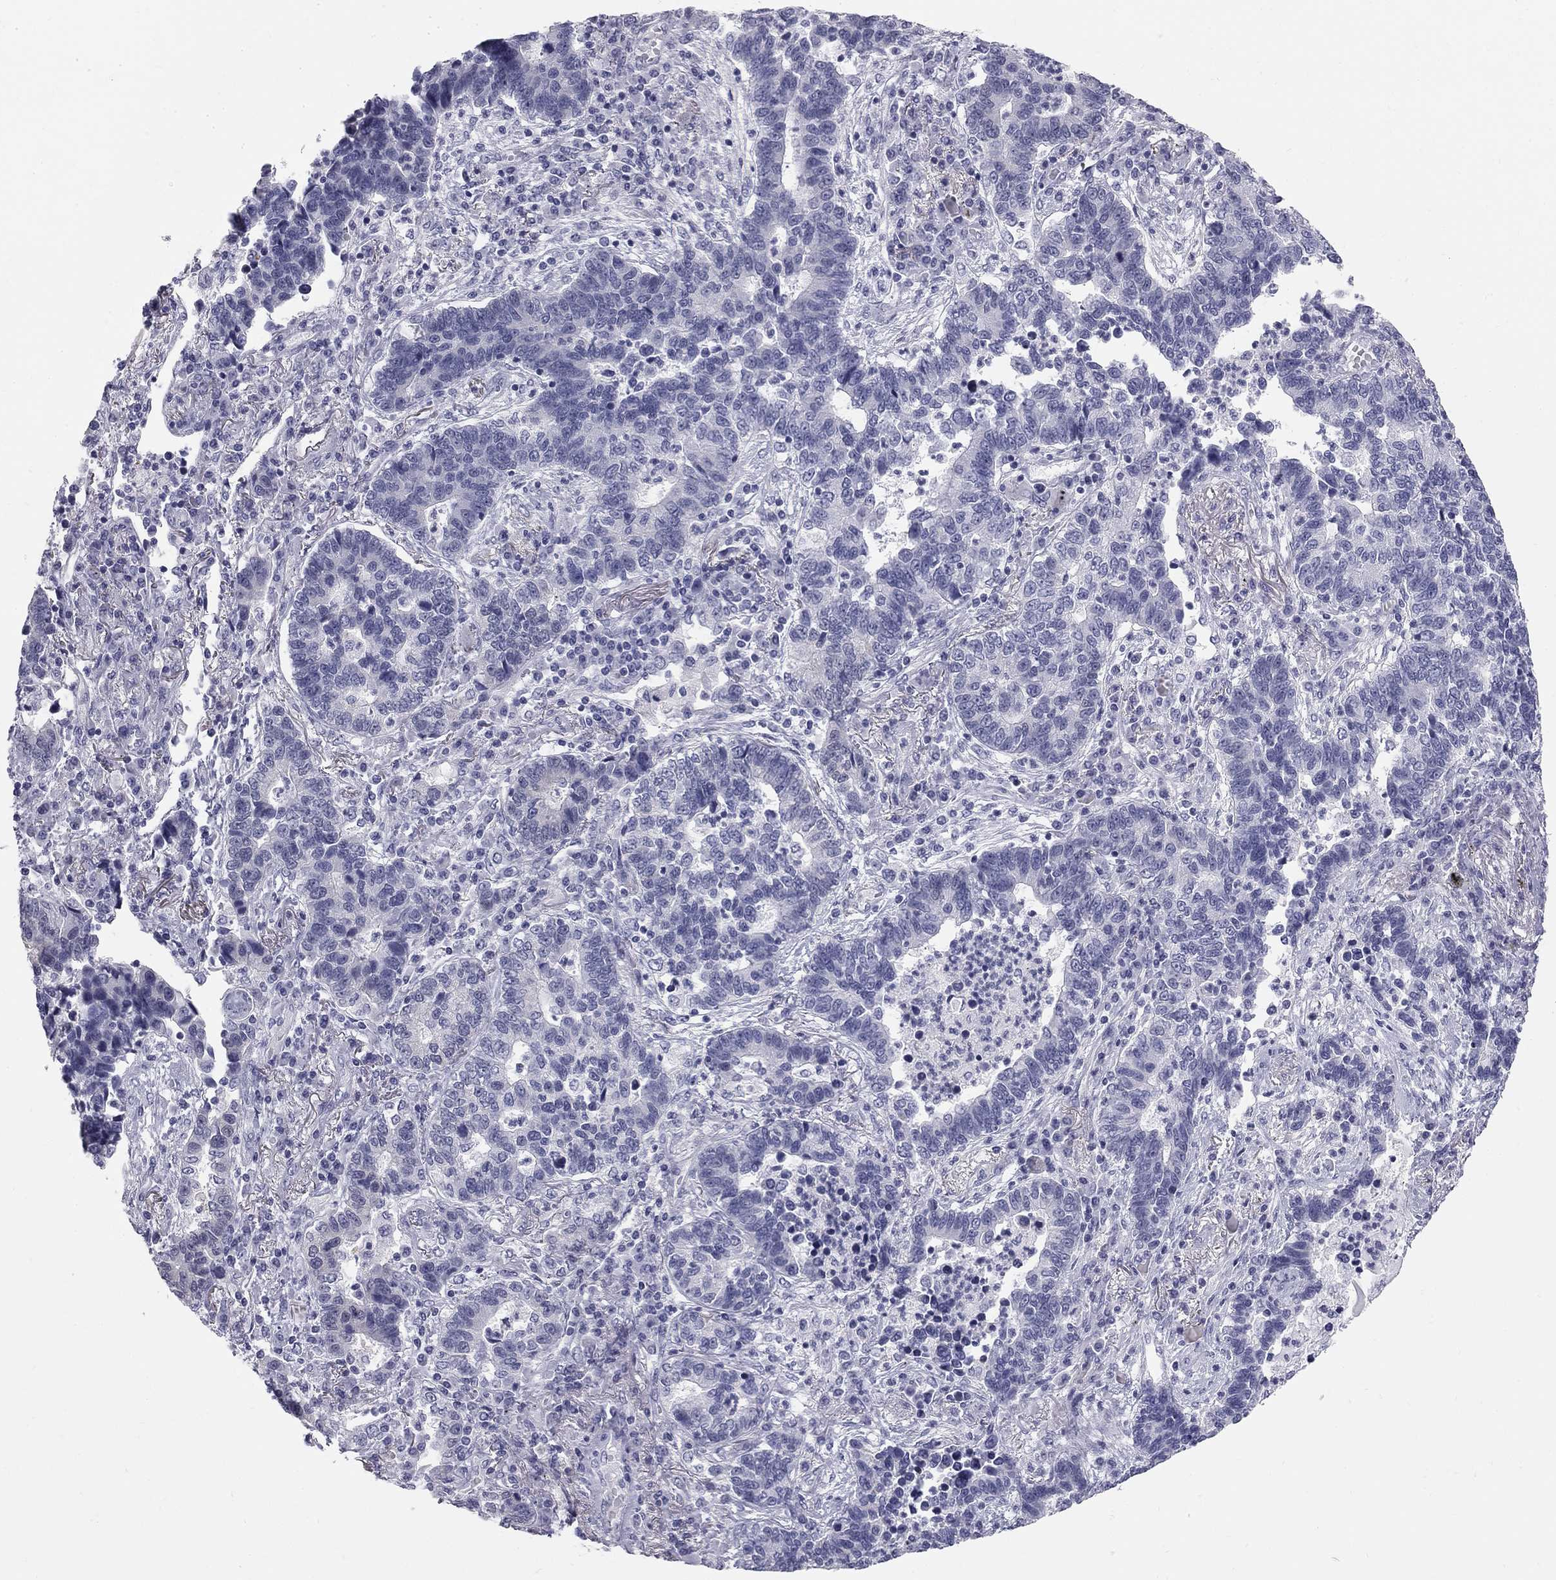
{"staining": {"intensity": "negative", "quantity": "none", "location": "none"}, "tissue": "lung cancer", "cell_type": "Tumor cells", "image_type": "cancer", "snomed": [{"axis": "morphology", "description": "Adenocarcinoma, NOS"}, {"axis": "topography", "description": "Lung"}], "caption": "Immunohistochemical staining of human adenocarcinoma (lung) shows no significant expression in tumor cells.", "gene": "SULT2B1", "patient": {"sex": "female", "age": 57}}